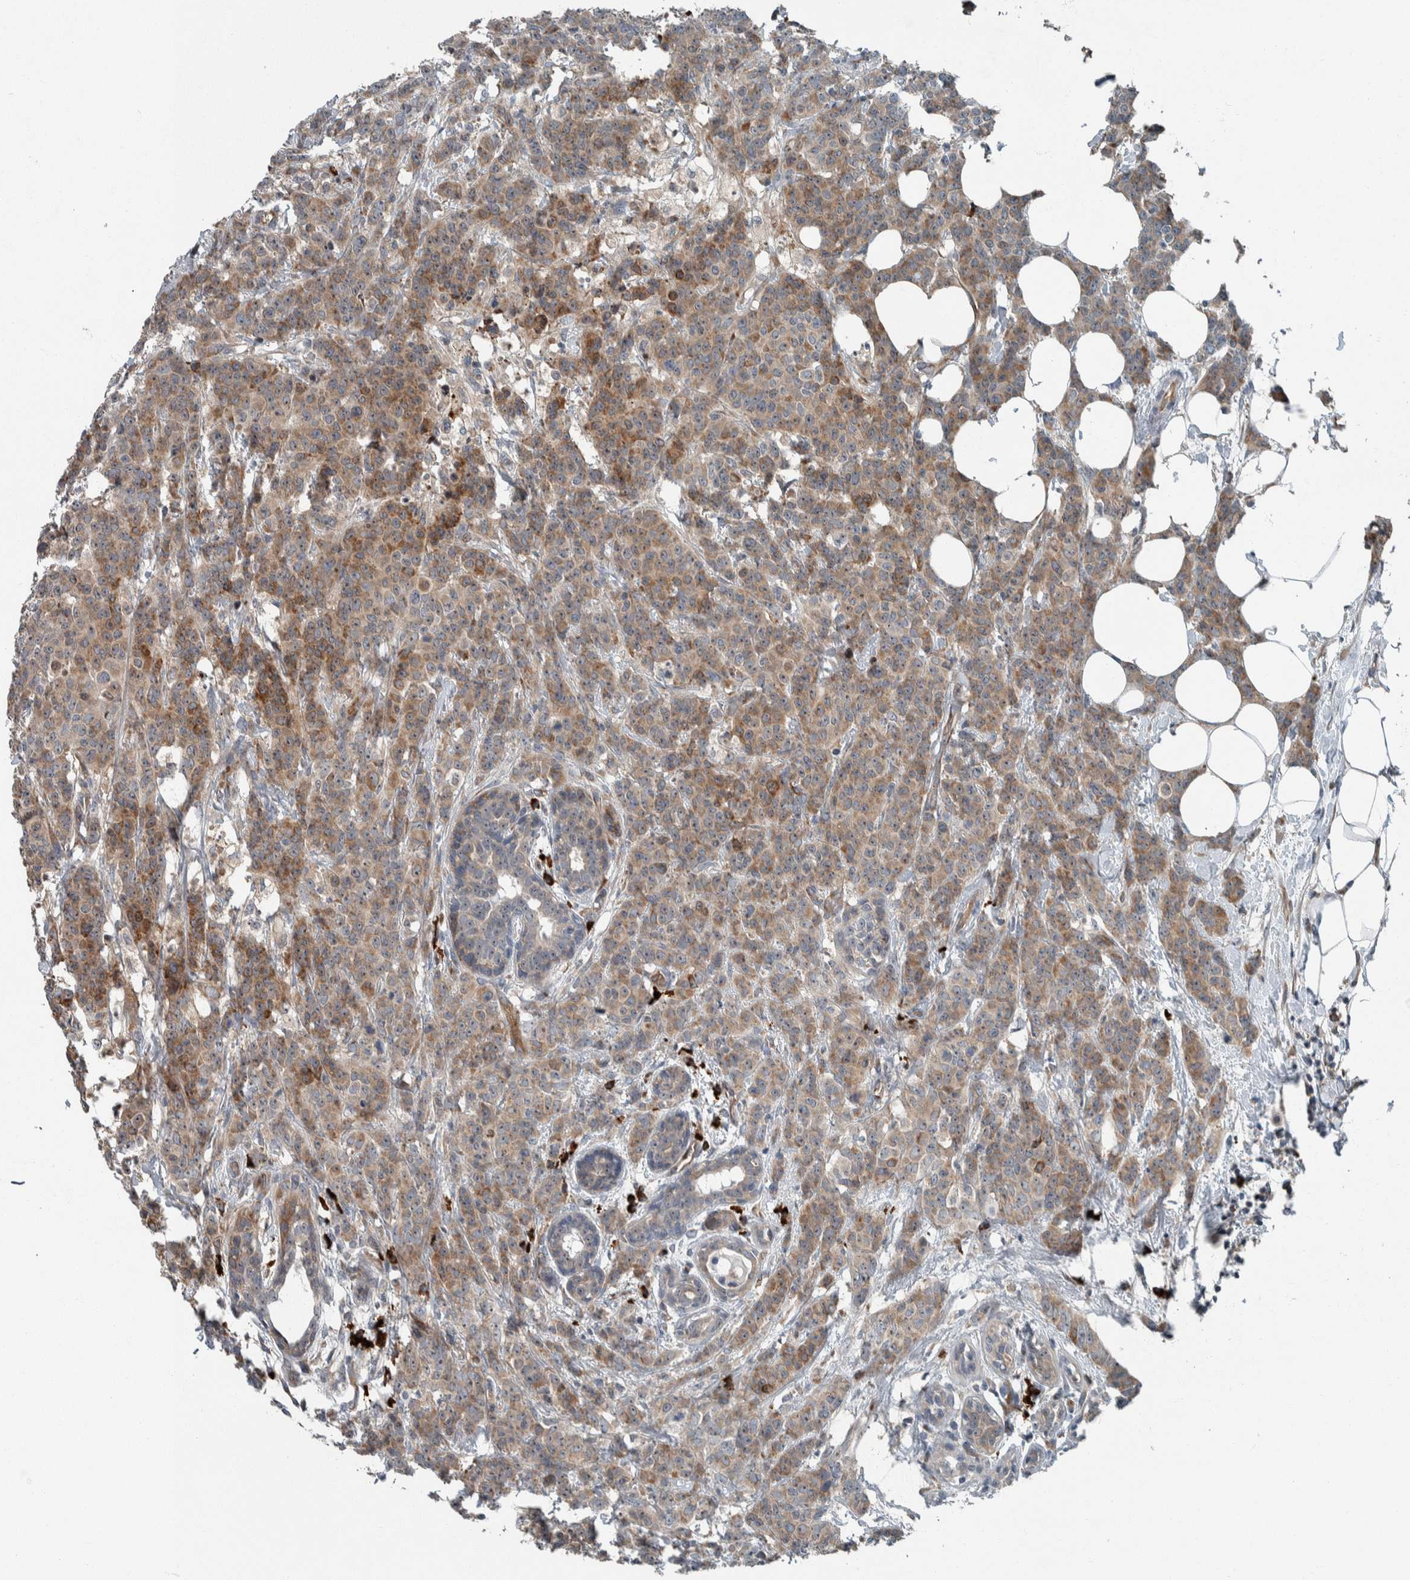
{"staining": {"intensity": "moderate", "quantity": ">75%", "location": "cytoplasmic/membranous"}, "tissue": "breast cancer", "cell_type": "Tumor cells", "image_type": "cancer", "snomed": [{"axis": "morphology", "description": "Normal tissue, NOS"}, {"axis": "morphology", "description": "Duct carcinoma"}, {"axis": "topography", "description": "Breast"}], "caption": "IHC (DAB (3,3'-diaminobenzidine)) staining of intraductal carcinoma (breast) exhibits moderate cytoplasmic/membranous protein positivity in approximately >75% of tumor cells.", "gene": "USP25", "patient": {"sex": "female", "age": 40}}